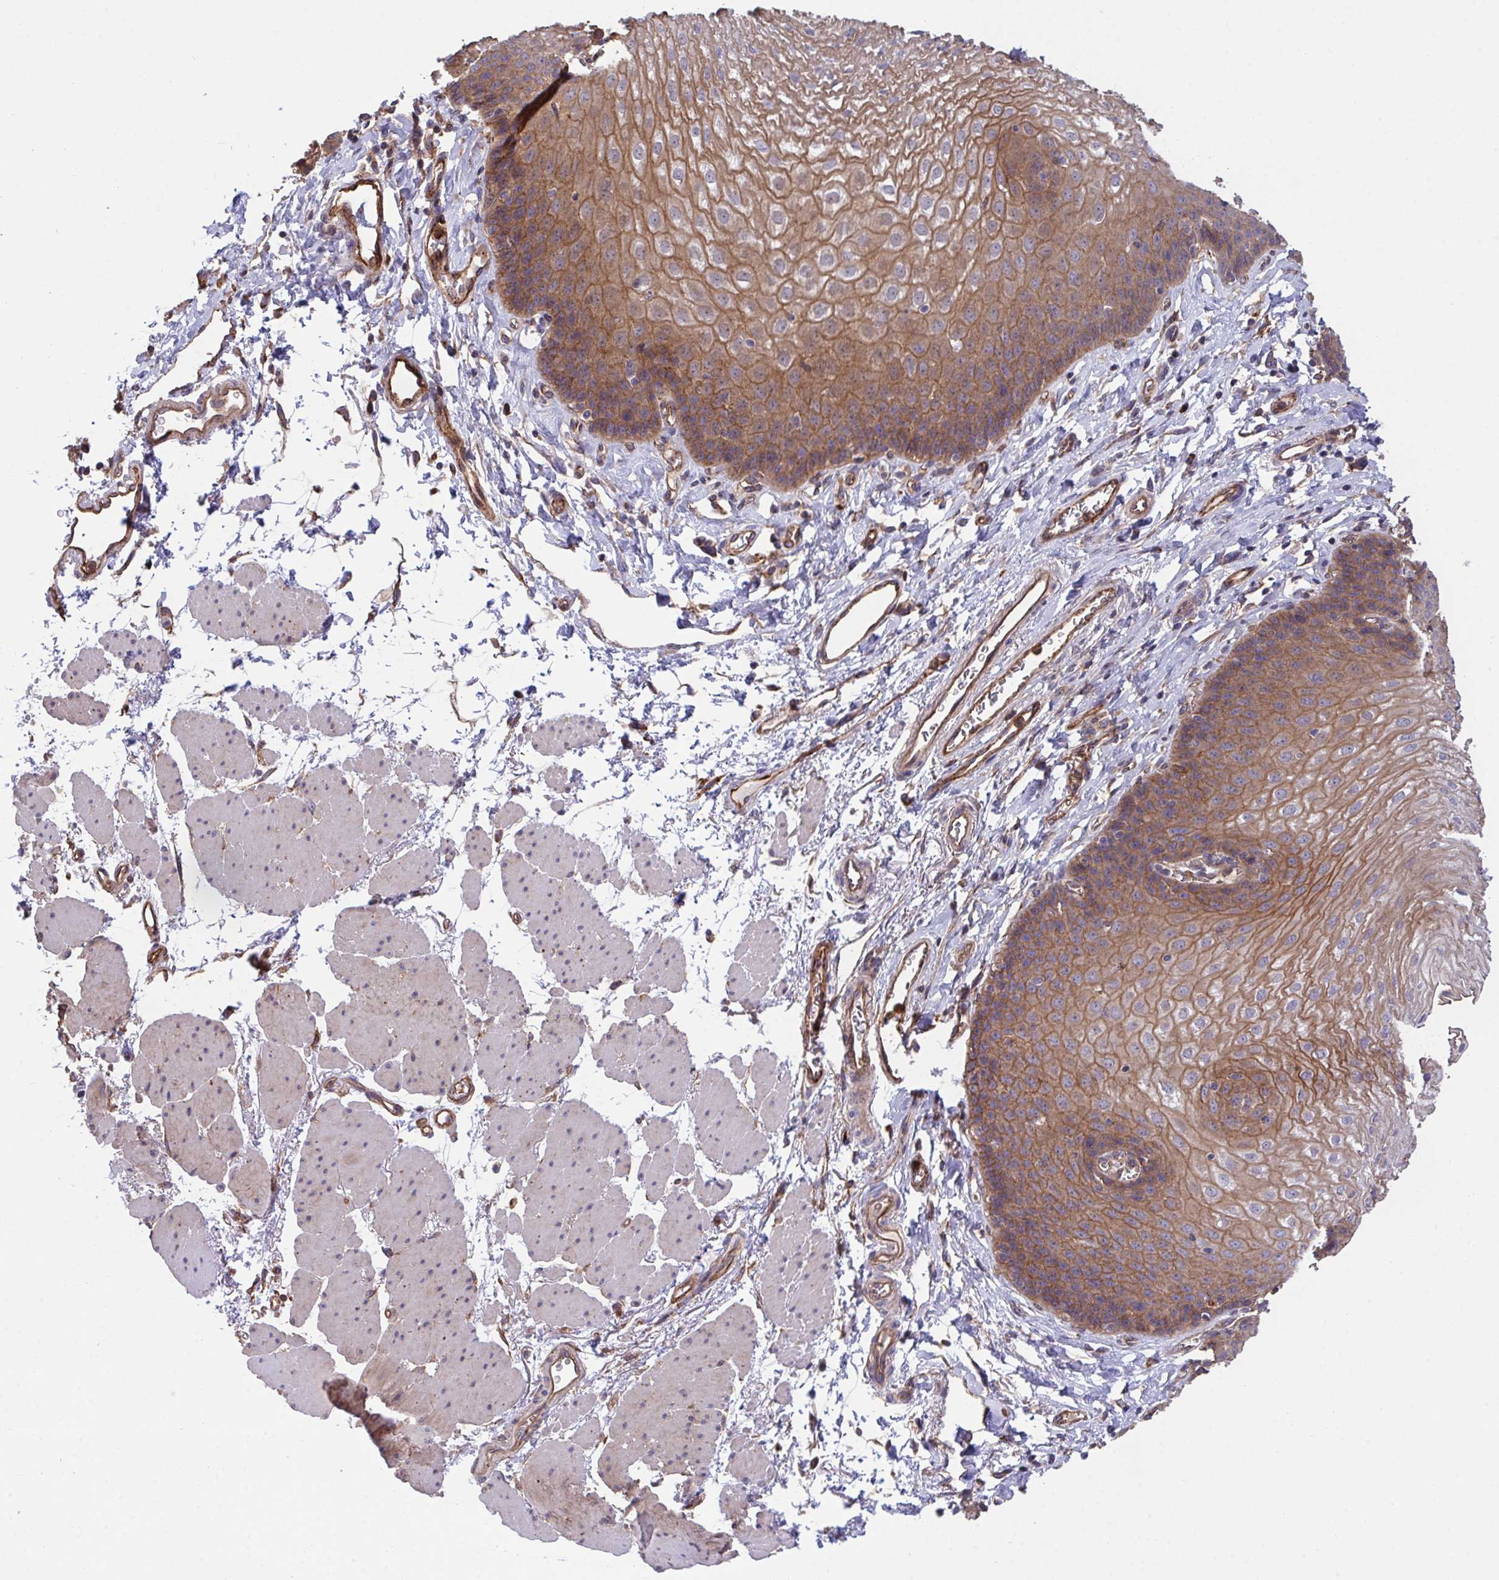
{"staining": {"intensity": "moderate", "quantity": ">75%", "location": "cytoplasmic/membranous"}, "tissue": "esophagus", "cell_type": "Squamous epithelial cells", "image_type": "normal", "snomed": [{"axis": "morphology", "description": "Normal tissue, NOS"}, {"axis": "topography", "description": "Esophagus"}], "caption": "Immunohistochemical staining of benign esophagus displays >75% levels of moderate cytoplasmic/membranous protein staining in approximately >75% of squamous epithelial cells. The protein of interest is shown in brown color, while the nuclei are stained blue.", "gene": "C4orf36", "patient": {"sex": "female", "age": 81}}